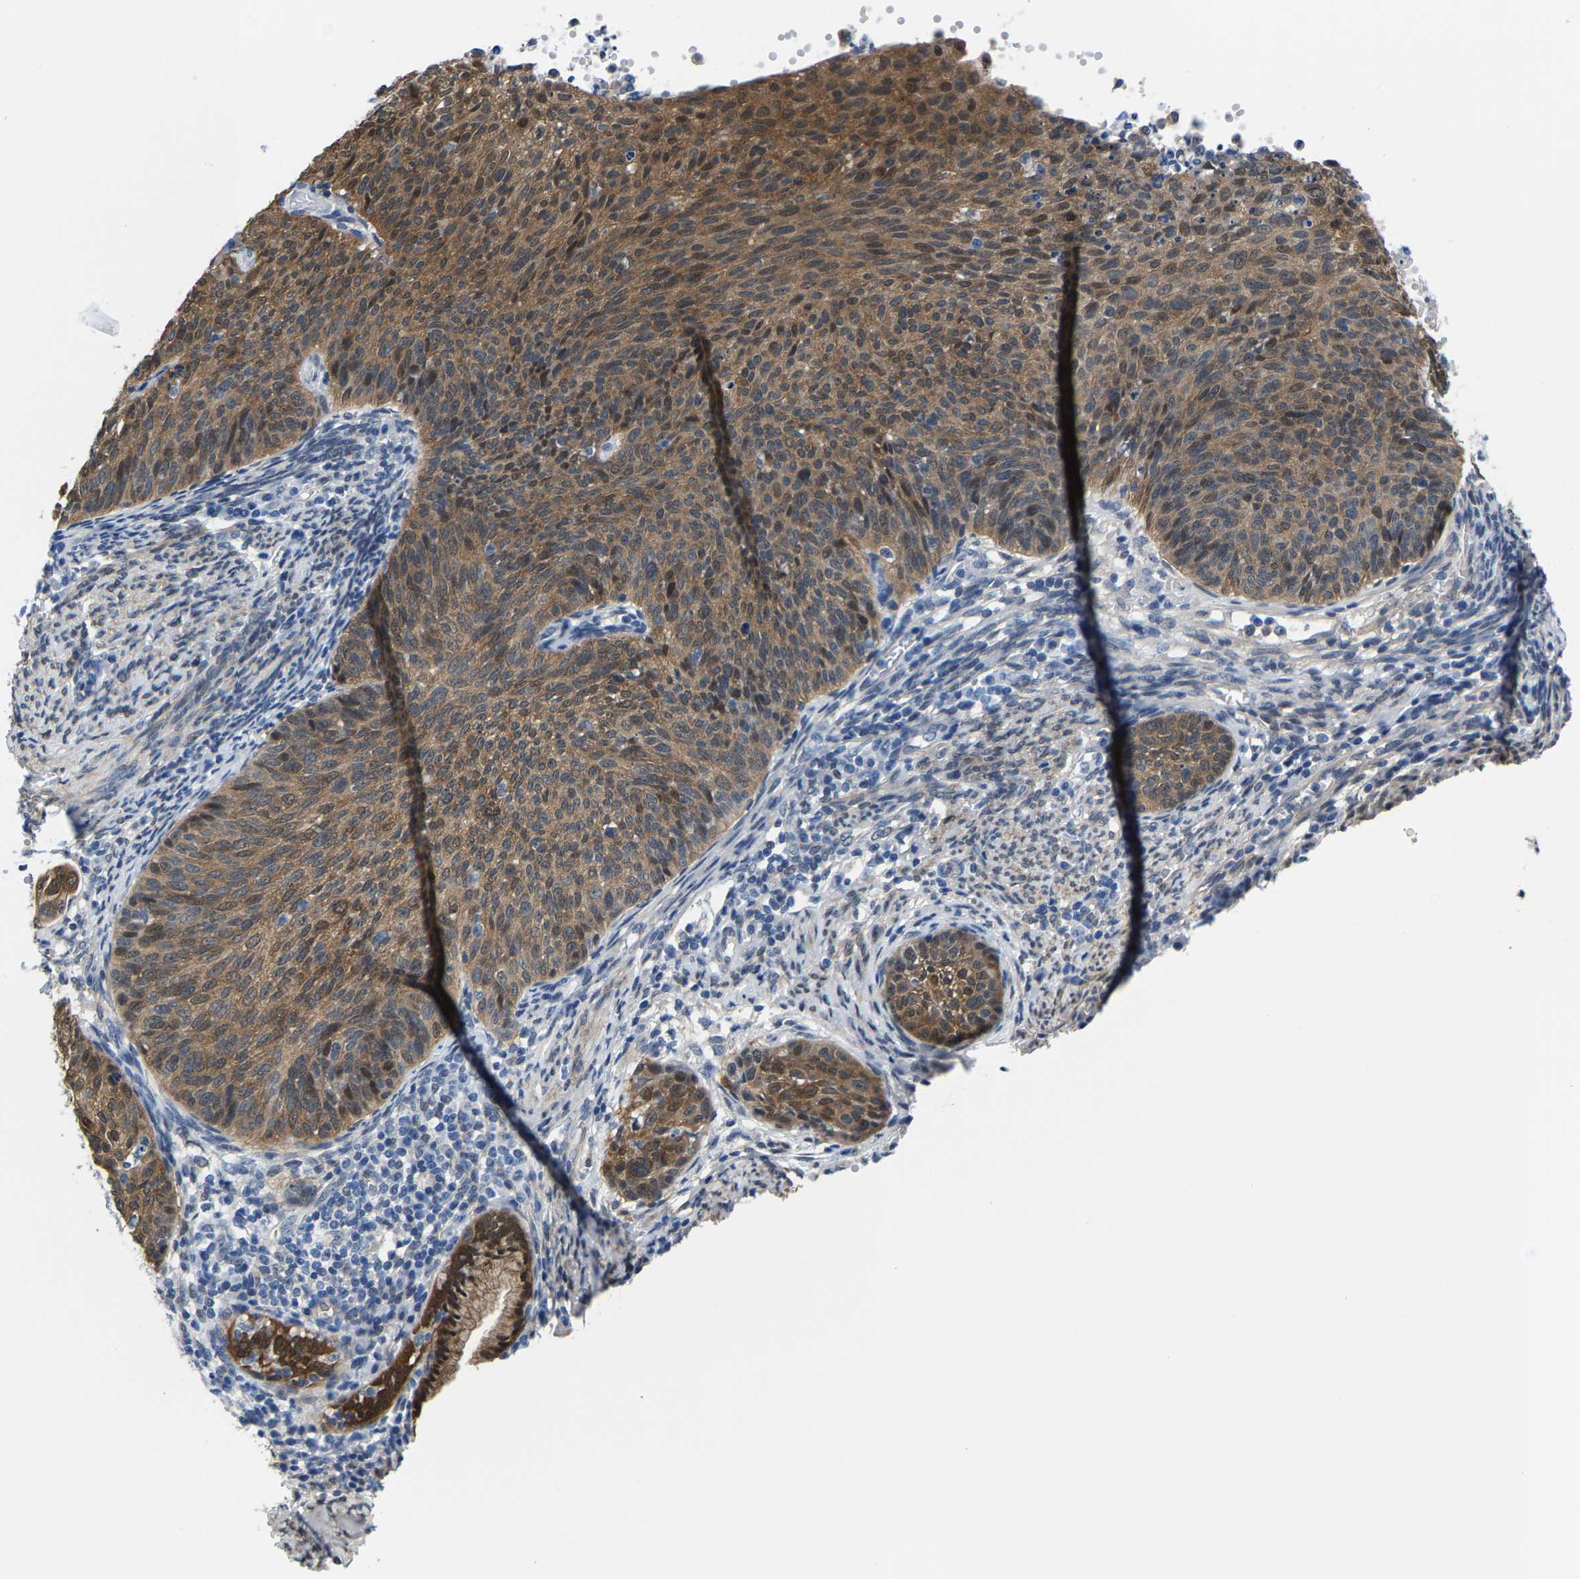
{"staining": {"intensity": "moderate", "quantity": ">75%", "location": "cytoplasmic/membranous"}, "tissue": "cervical cancer", "cell_type": "Tumor cells", "image_type": "cancer", "snomed": [{"axis": "morphology", "description": "Squamous cell carcinoma, NOS"}, {"axis": "topography", "description": "Cervix"}], "caption": "Immunohistochemistry (IHC) image of neoplastic tissue: human cervical squamous cell carcinoma stained using immunohistochemistry demonstrates medium levels of moderate protein expression localized specifically in the cytoplasmic/membranous of tumor cells, appearing as a cytoplasmic/membranous brown color.", "gene": "SSH3", "patient": {"sex": "female", "age": 70}}